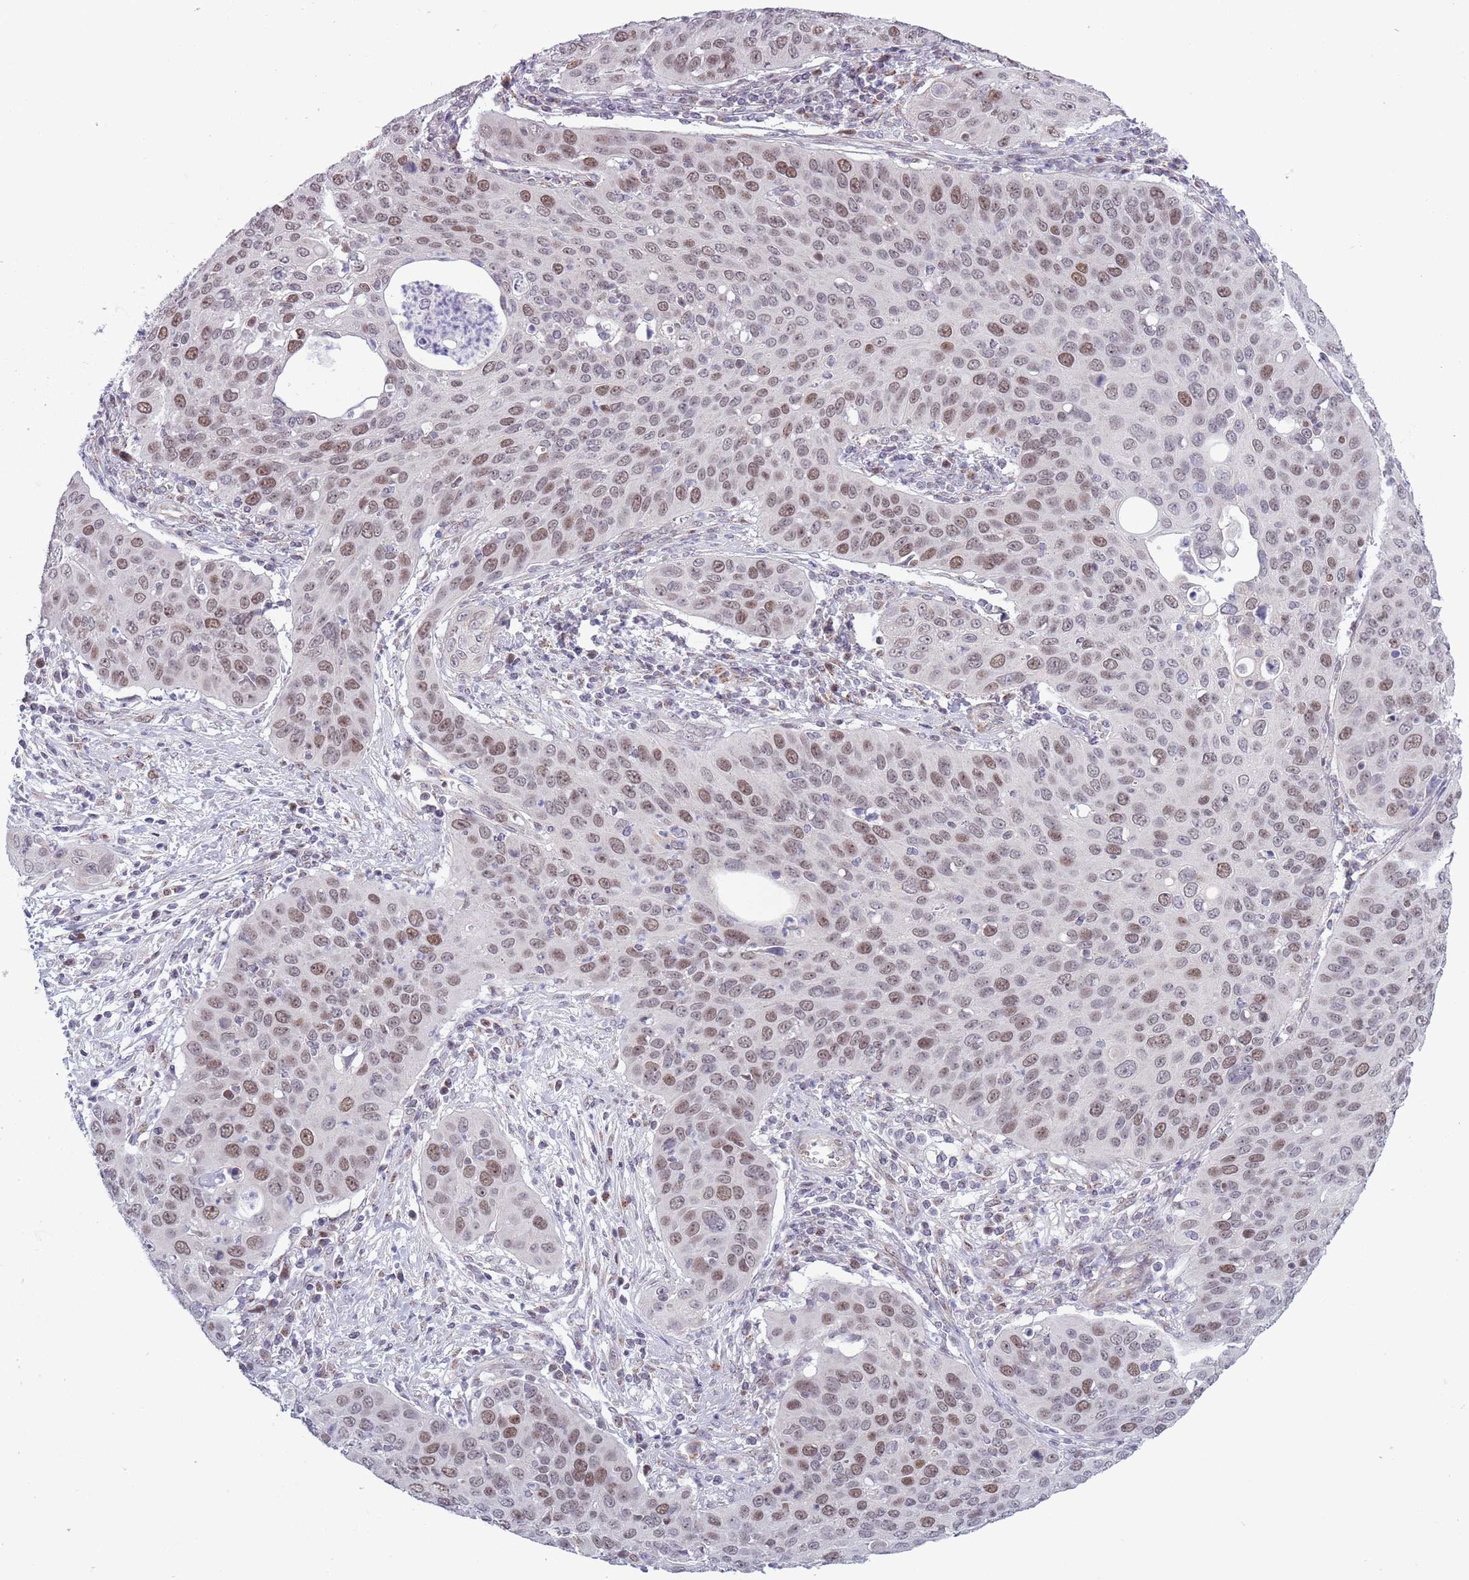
{"staining": {"intensity": "weak", "quantity": ">75%", "location": "nuclear"}, "tissue": "cervical cancer", "cell_type": "Tumor cells", "image_type": "cancer", "snomed": [{"axis": "morphology", "description": "Squamous cell carcinoma, NOS"}, {"axis": "topography", "description": "Cervix"}], "caption": "A photomicrograph of squamous cell carcinoma (cervical) stained for a protein reveals weak nuclear brown staining in tumor cells. The protein is shown in brown color, while the nuclei are stained blue.", "gene": "ZKSCAN2", "patient": {"sex": "female", "age": 36}}